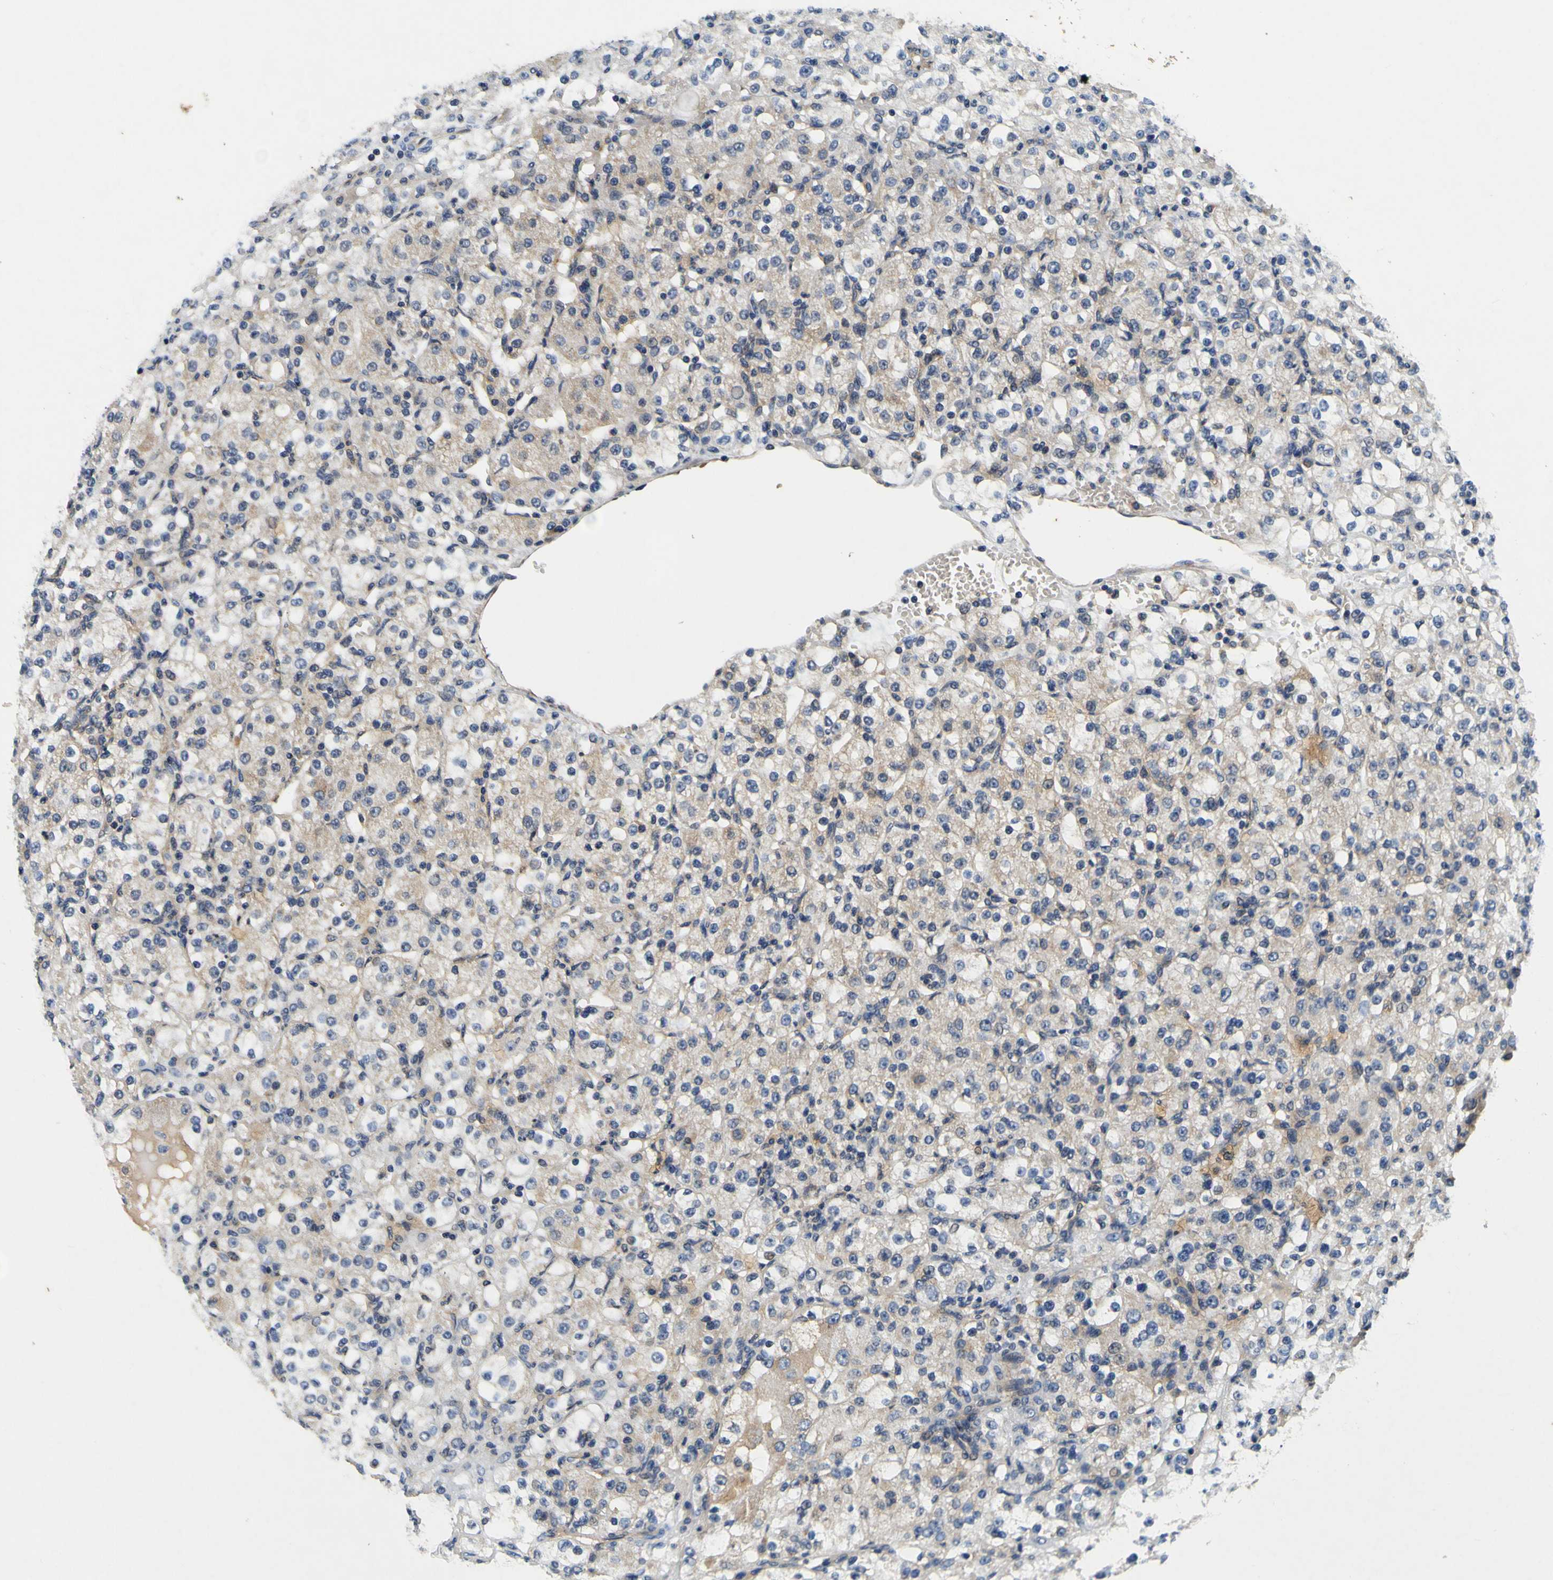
{"staining": {"intensity": "weak", "quantity": "25%-75%", "location": "cytoplasmic/membranous"}, "tissue": "renal cancer", "cell_type": "Tumor cells", "image_type": "cancer", "snomed": [{"axis": "morphology", "description": "Normal tissue, NOS"}, {"axis": "morphology", "description": "Adenocarcinoma, NOS"}, {"axis": "topography", "description": "Kidney"}], "caption": "Protein positivity by immunohistochemistry (IHC) displays weak cytoplasmic/membranous staining in about 25%-75% of tumor cells in renal adenocarcinoma. The protein is shown in brown color, while the nuclei are stained blue.", "gene": "EPHB4", "patient": {"sex": "male", "age": 61}}